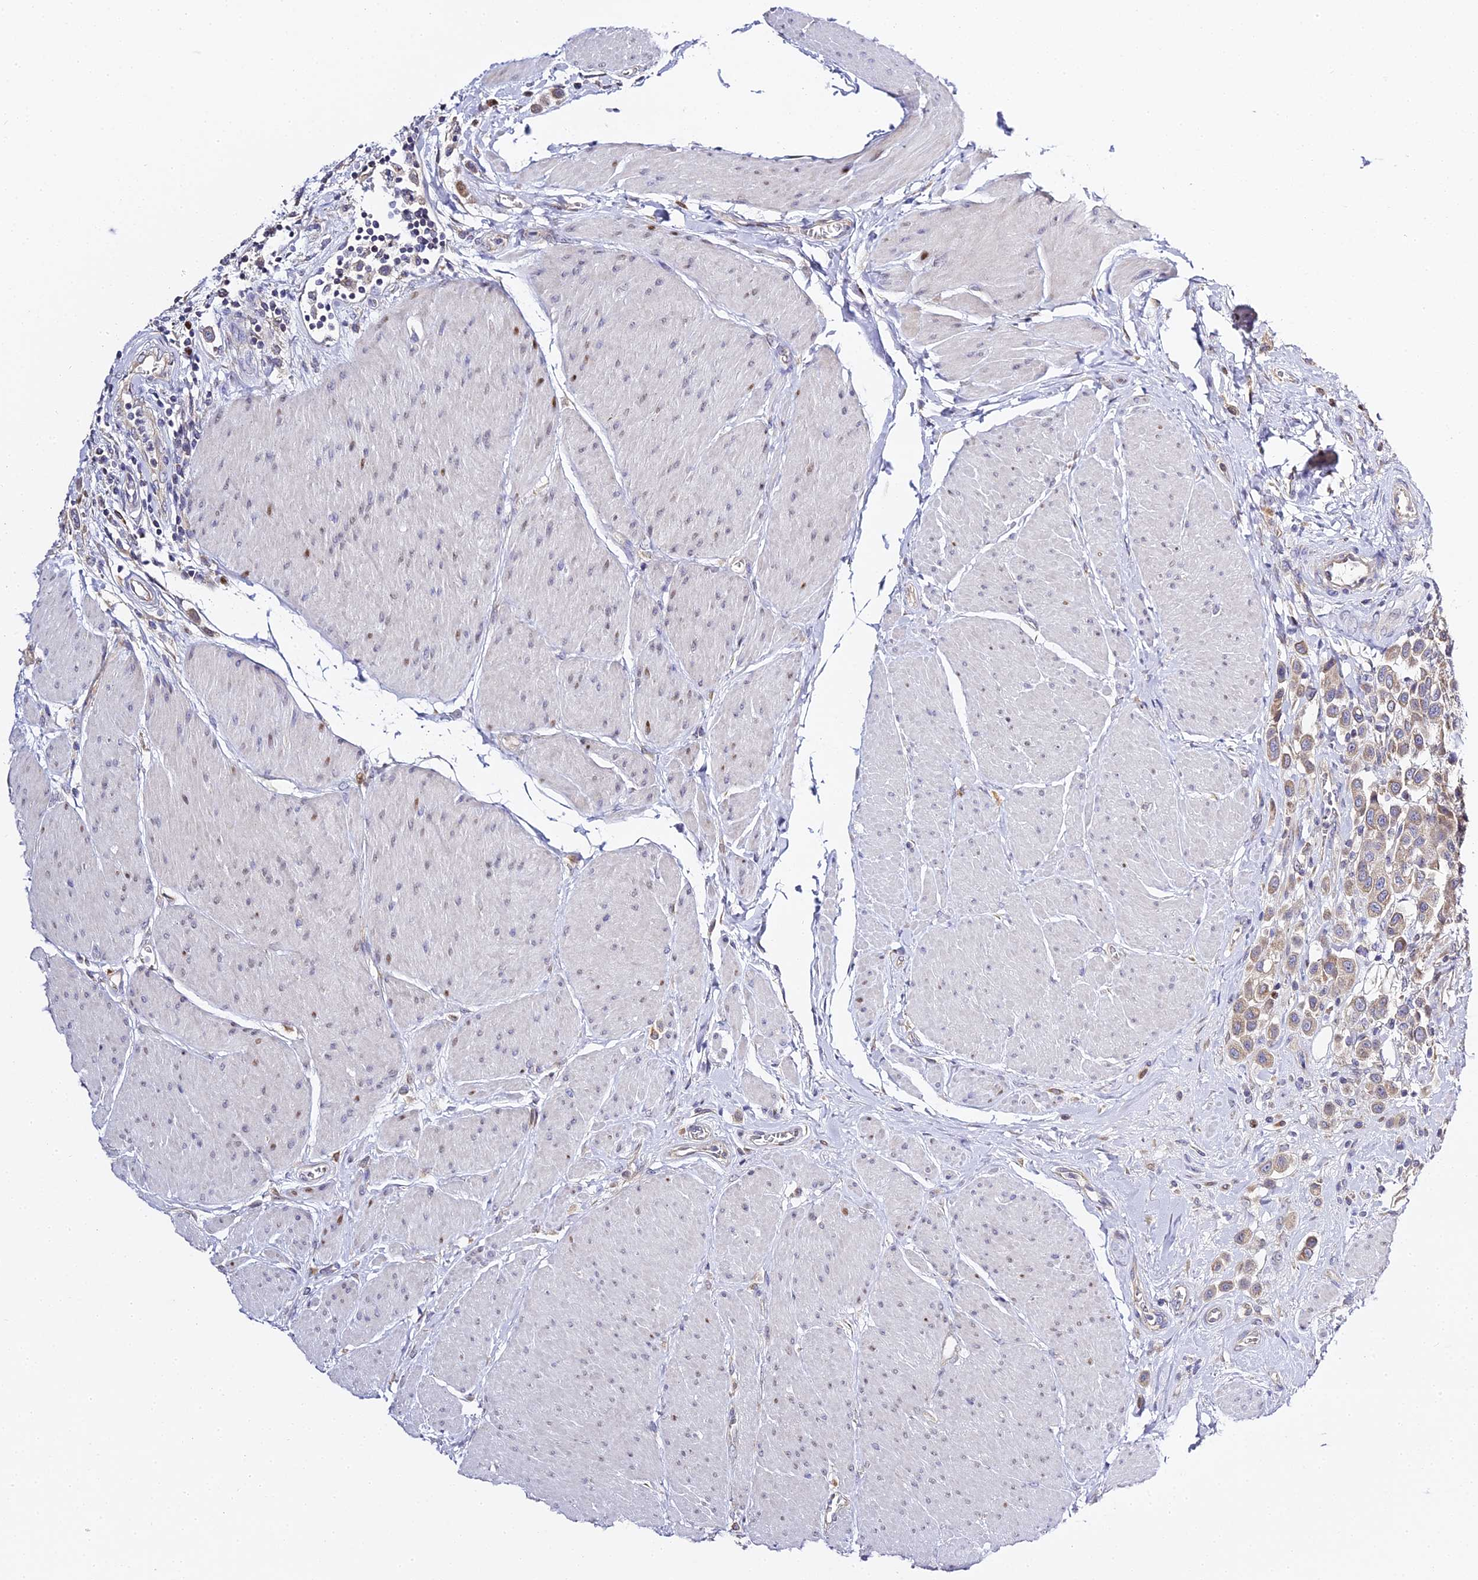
{"staining": {"intensity": "moderate", "quantity": ">75%", "location": "cytoplasmic/membranous"}, "tissue": "urothelial cancer", "cell_type": "Tumor cells", "image_type": "cancer", "snomed": [{"axis": "morphology", "description": "Urothelial carcinoma, High grade"}, {"axis": "topography", "description": "Urinary bladder"}], "caption": "The image demonstrates immunohistochemical staining of urothelial carcinoma (high-grade). There is moderate cytoplasmic/membranous expression is identified in approximately >75% of tumor cells.", "gene": "SERP1", "patient": {"sex": "male", "age": 50}}